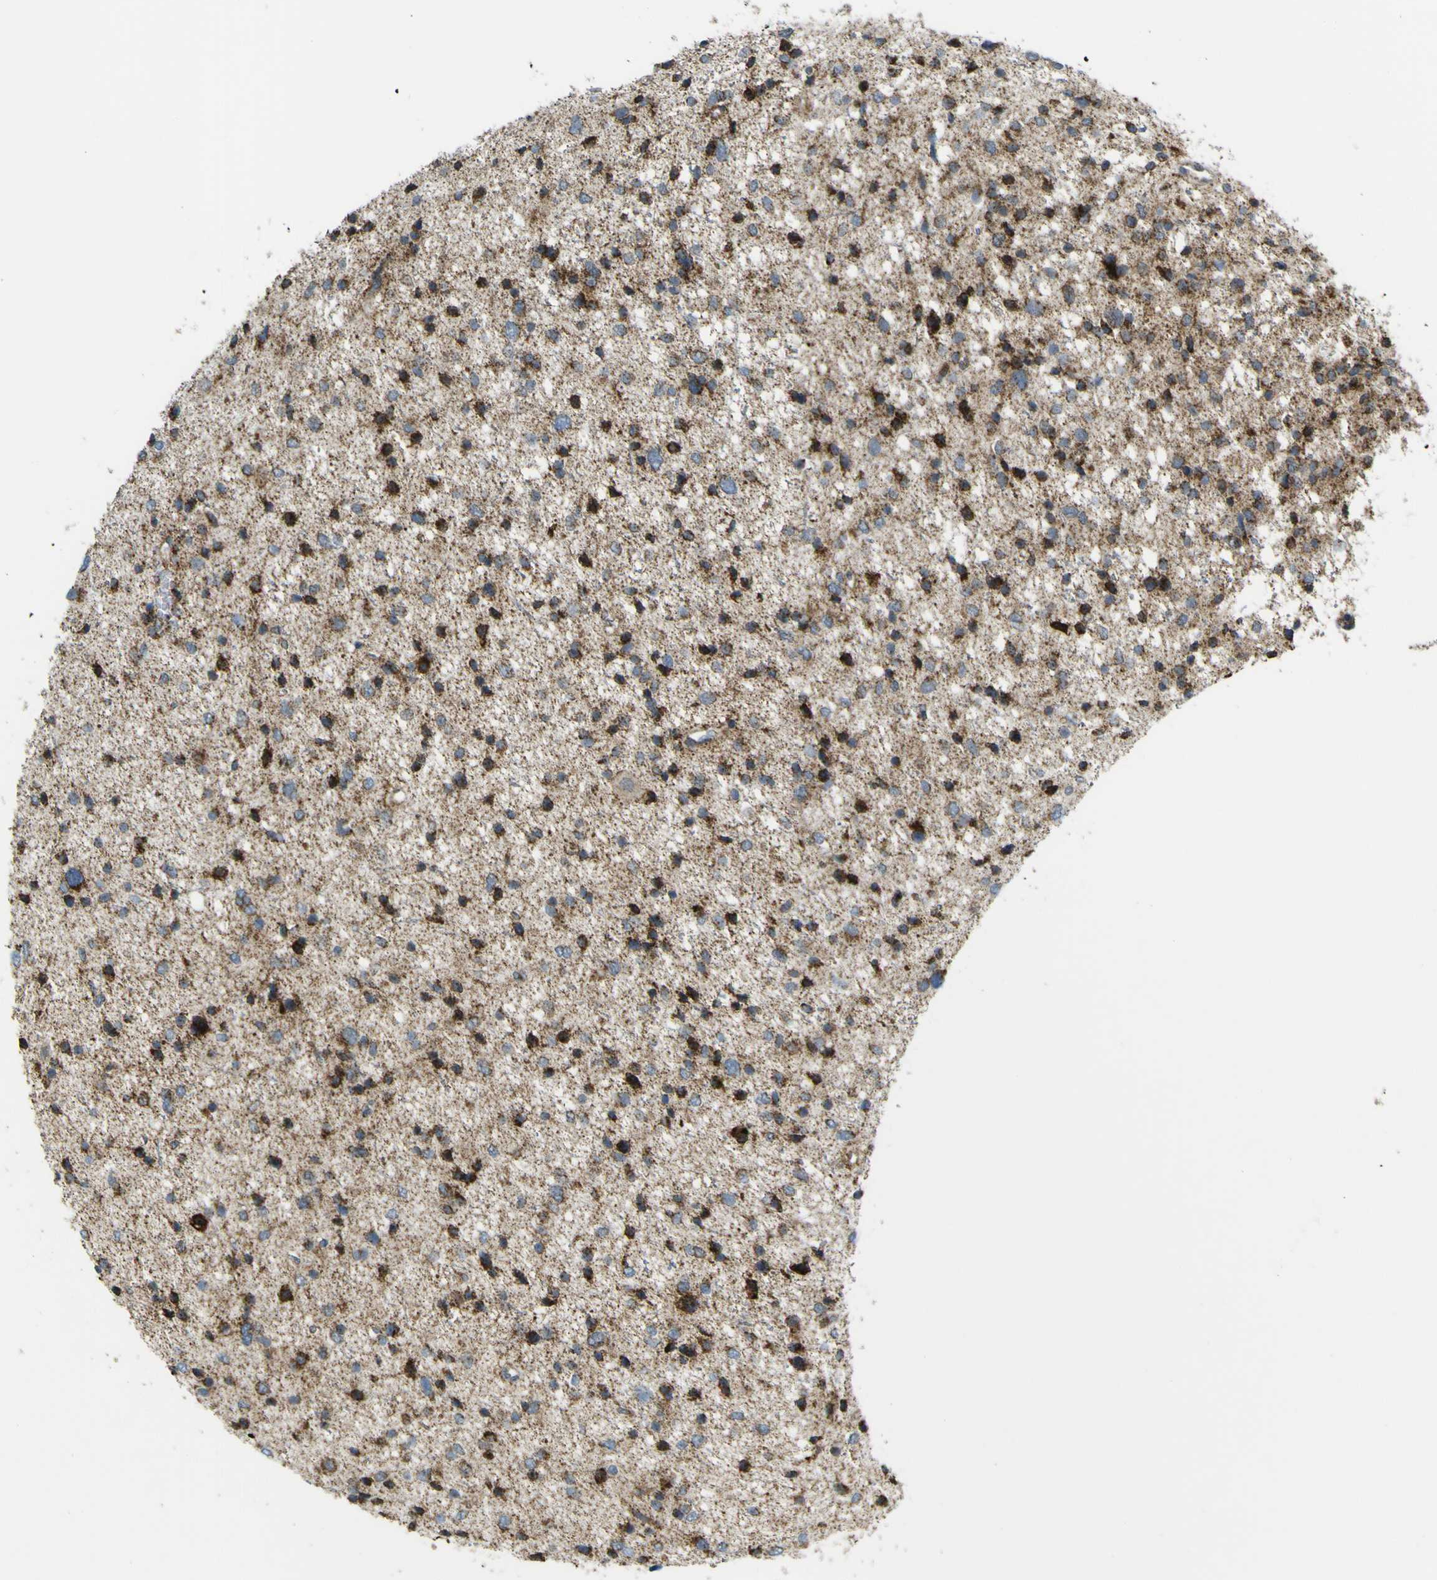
{"staining": {"intensity": "moderate", "quantity": ">75%", "location": "cytoplasmic/membranous"}, "tissue": "glioma", "cell_type": "Tumor cells", "image_type": "cancer", "snomed": [{"axis": "morphology", "description": "Glioma, malignant, Low grade"}, {"axis": "topography", "description": "Brain"}], "caption": "IHC staining of glioma, which displays medium levels of moderate cytoplasmic/membranous expression in about >75% of tumor cells indicating moderate cytoplasmic/membranous protein positivity. The staining was performed using DAB (3,3'-diaminobenzidine) (brown) for protein detection and nuclei were counterstained in hematoxylin (blue).", "gene": "ACBD5", "patient": {"sex": "female", "age": 37}}